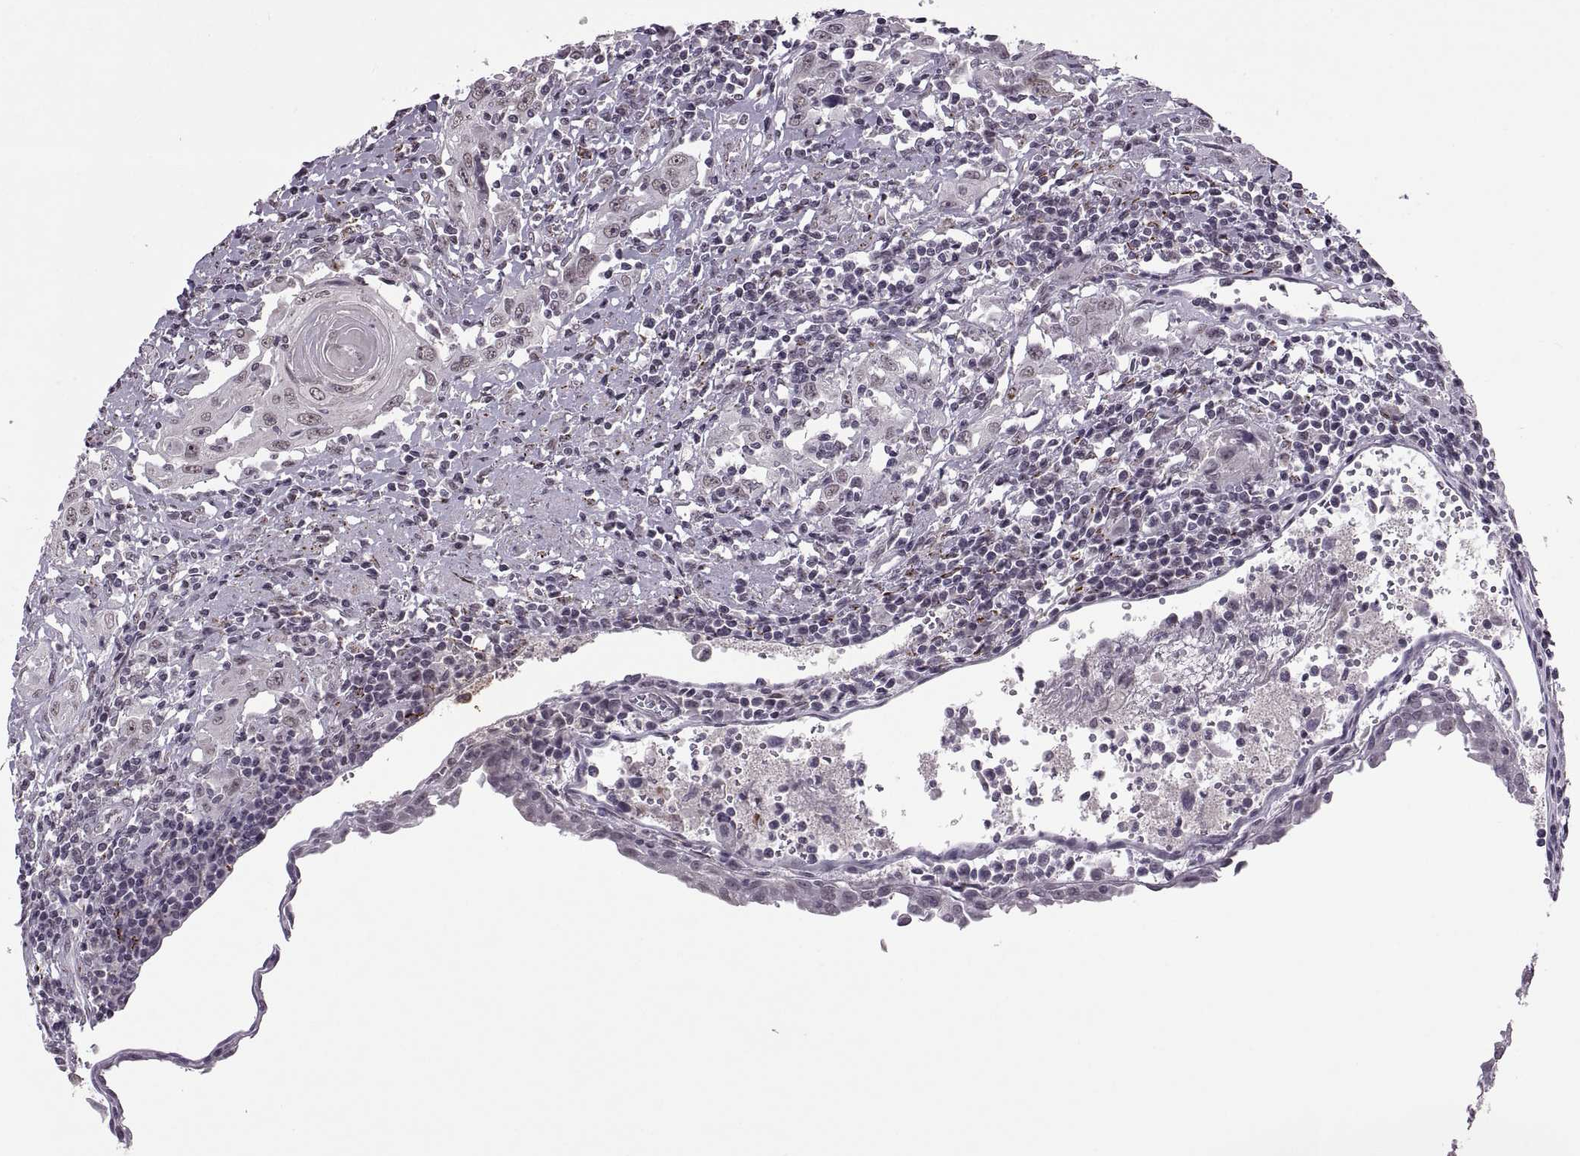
{"staining": {"intensity": "negative", "quantity": "none", "location": "none"}, "tissue": "urothelial cancer", "cell_type": "Tumor cells", "image_type": "cancer", "snomed": [{"axis": "morphology", "description": "Urothelial carcinoma, High grade"}, {"axis": "topography", "description": "Urinary bladder"}], "caption": "A high-resolution histopathology image shows immunohistochemistry (IHC) staining of urothelial carcinoma (high-grade), which reveals no significant positivity in tumor cells.", "gene": "OTP", "patient": {"sex": "female", "age": 85}}